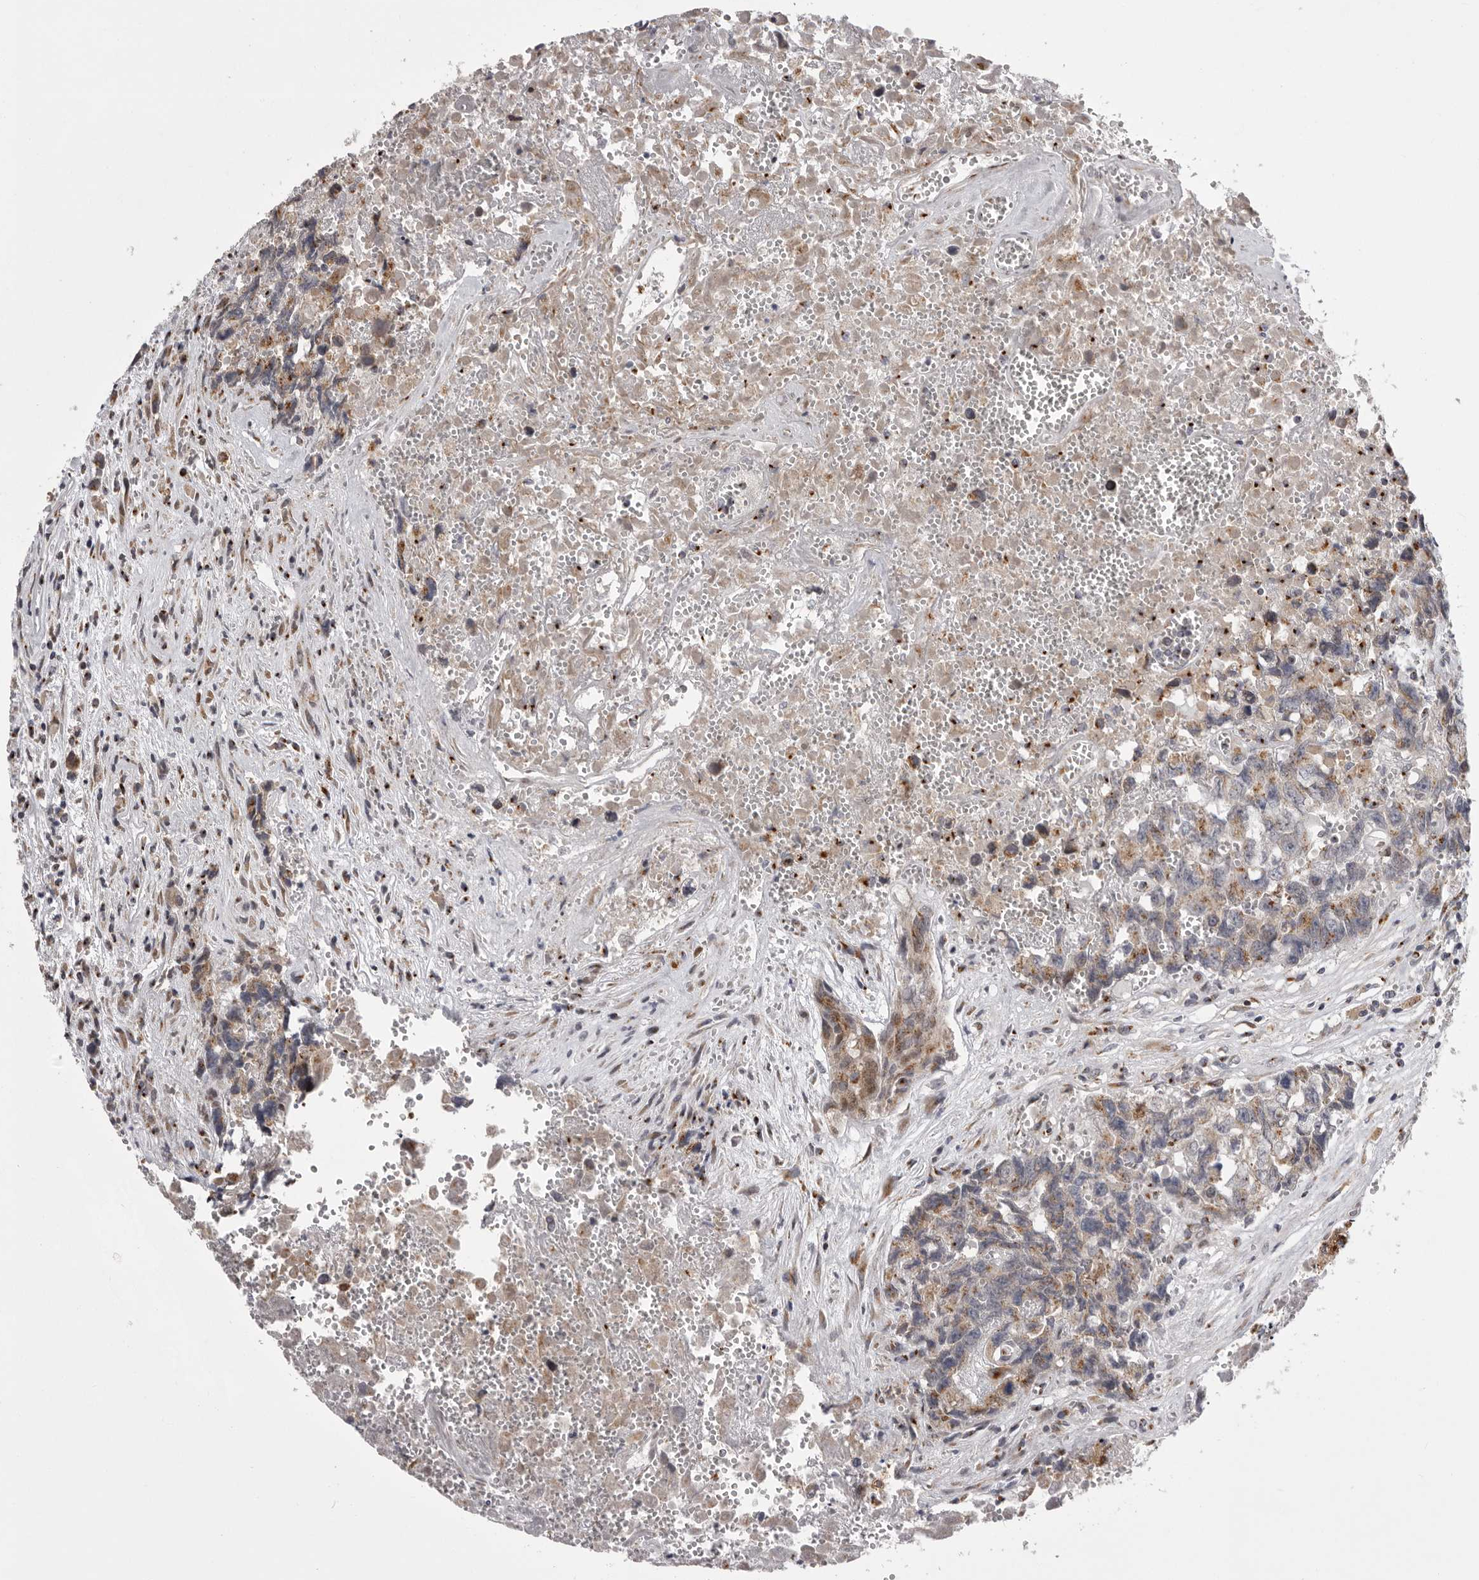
{"staining": {"intensity": "moderate", "quantity": ">75%", "location": "cytoplasmic/membranous"}, "tissue": "testis cancer", "cell_type": "Tumor cells", "image_type": "cancer", "snomed": [{"axis": "morphology", "description": "Carcinoma, Embryonal, NOS"}, {"axis": "topography", "description": "Testis"}], "caption": "Approximately >75% of tumor cells in testis cancer (embryonal carcinoma) show moderate cytoplasmic/membranous protein expression as visualized by brown immunohistochemical staining.", "gene": "WDR47", "patient": {"sex": "male", "age": 31}}